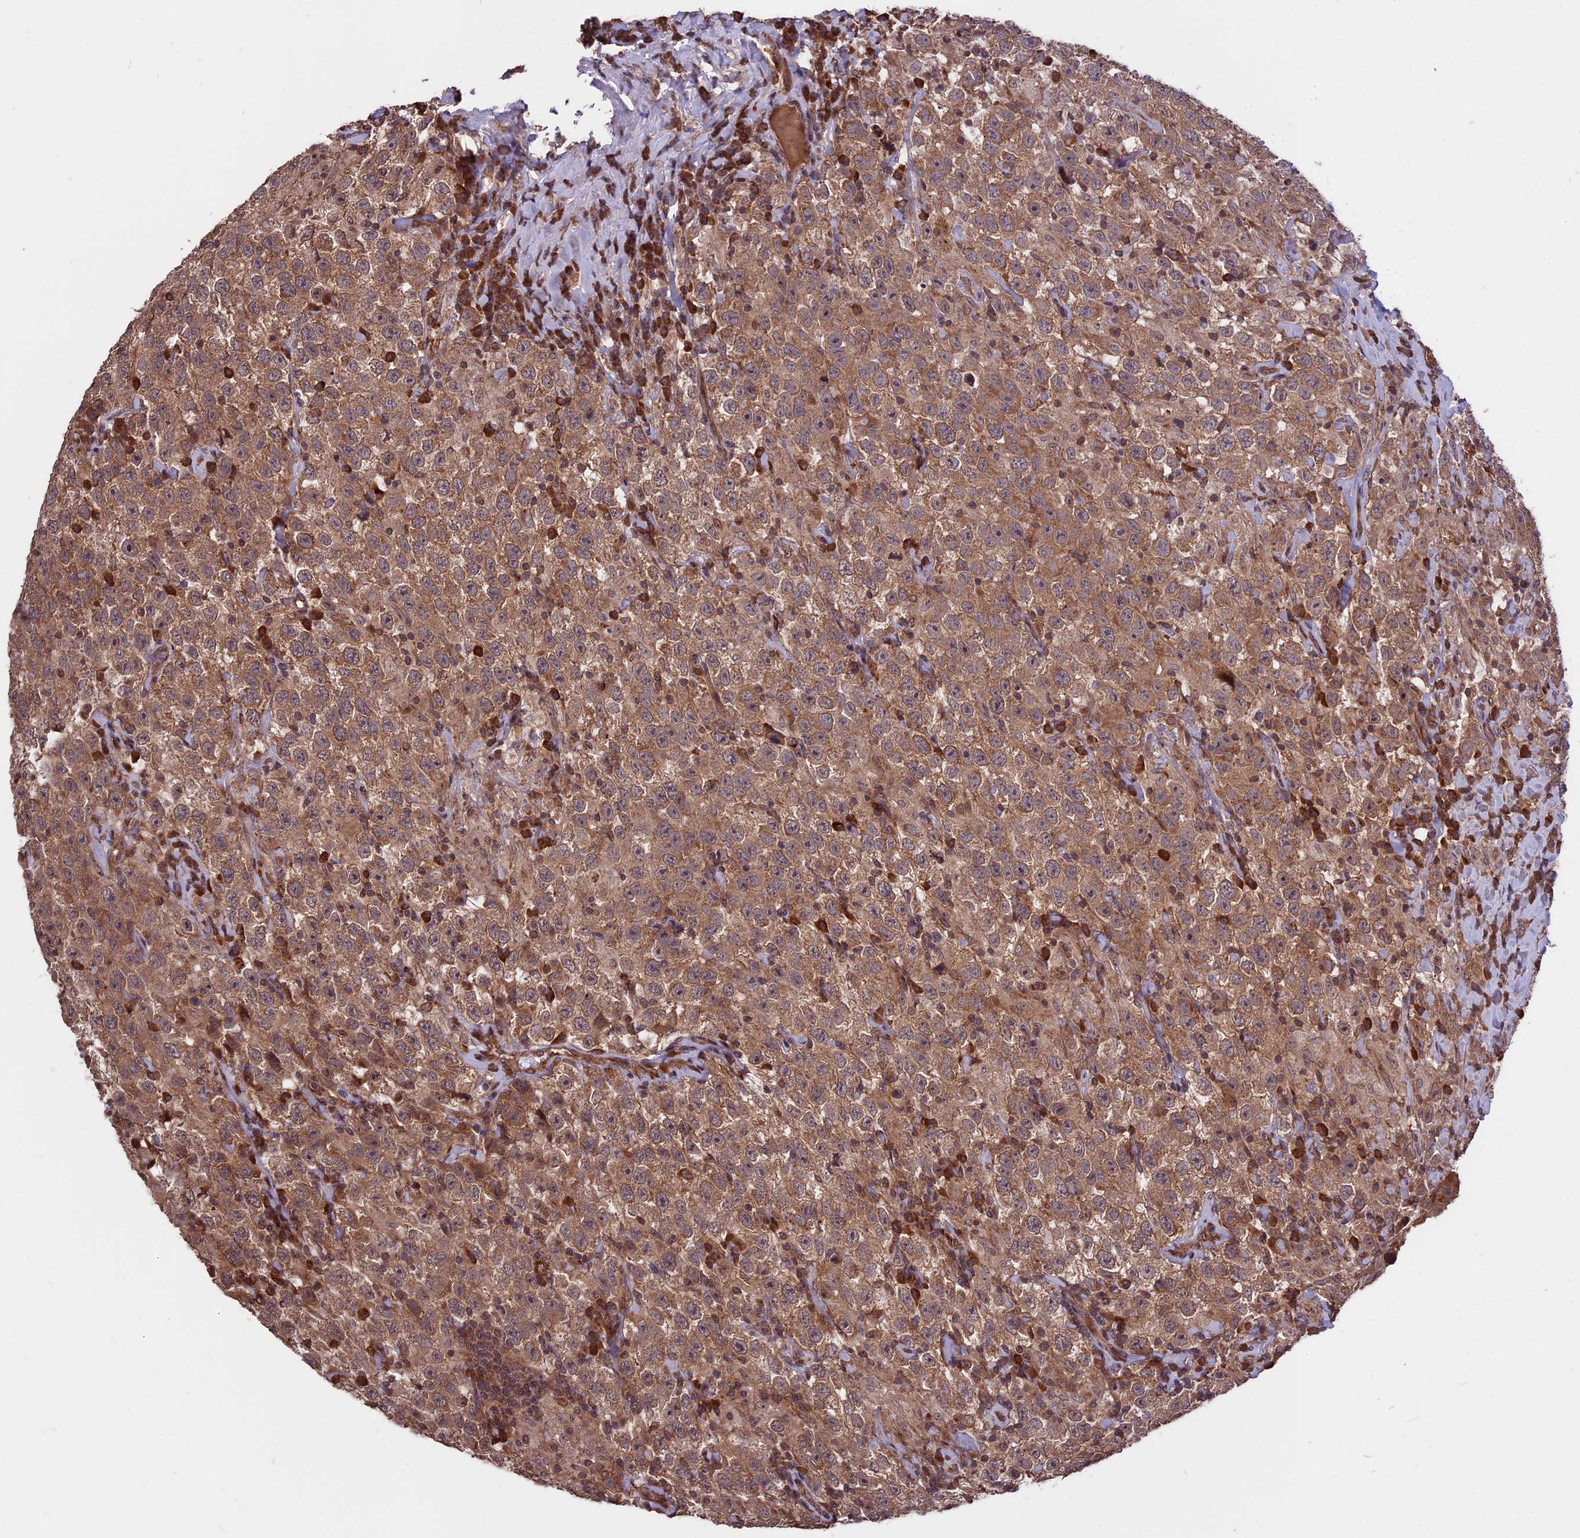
{"staining": {"intensity": "moderate", "quantity": ">75%", "location": "cytoplasmic/membranous,nuclear"}, "tissue": "testis cancer", "cell_type": "Tumor cells", "image_type": "cancer", "snomed": [{"axis": "morphology", "description": "Seminoma, NOS"}, {"axis": "topography", "description": "Testis"}], "caption": "DAB immunohistochemical staining of testis cancer (seminoma) demonstrates moderate cytoplasmic/membranous and nuclear protein positivity in about >75% of tumor cells.", "gene": "ZNF598", "patient": {"sex": "male", "age": 41}}